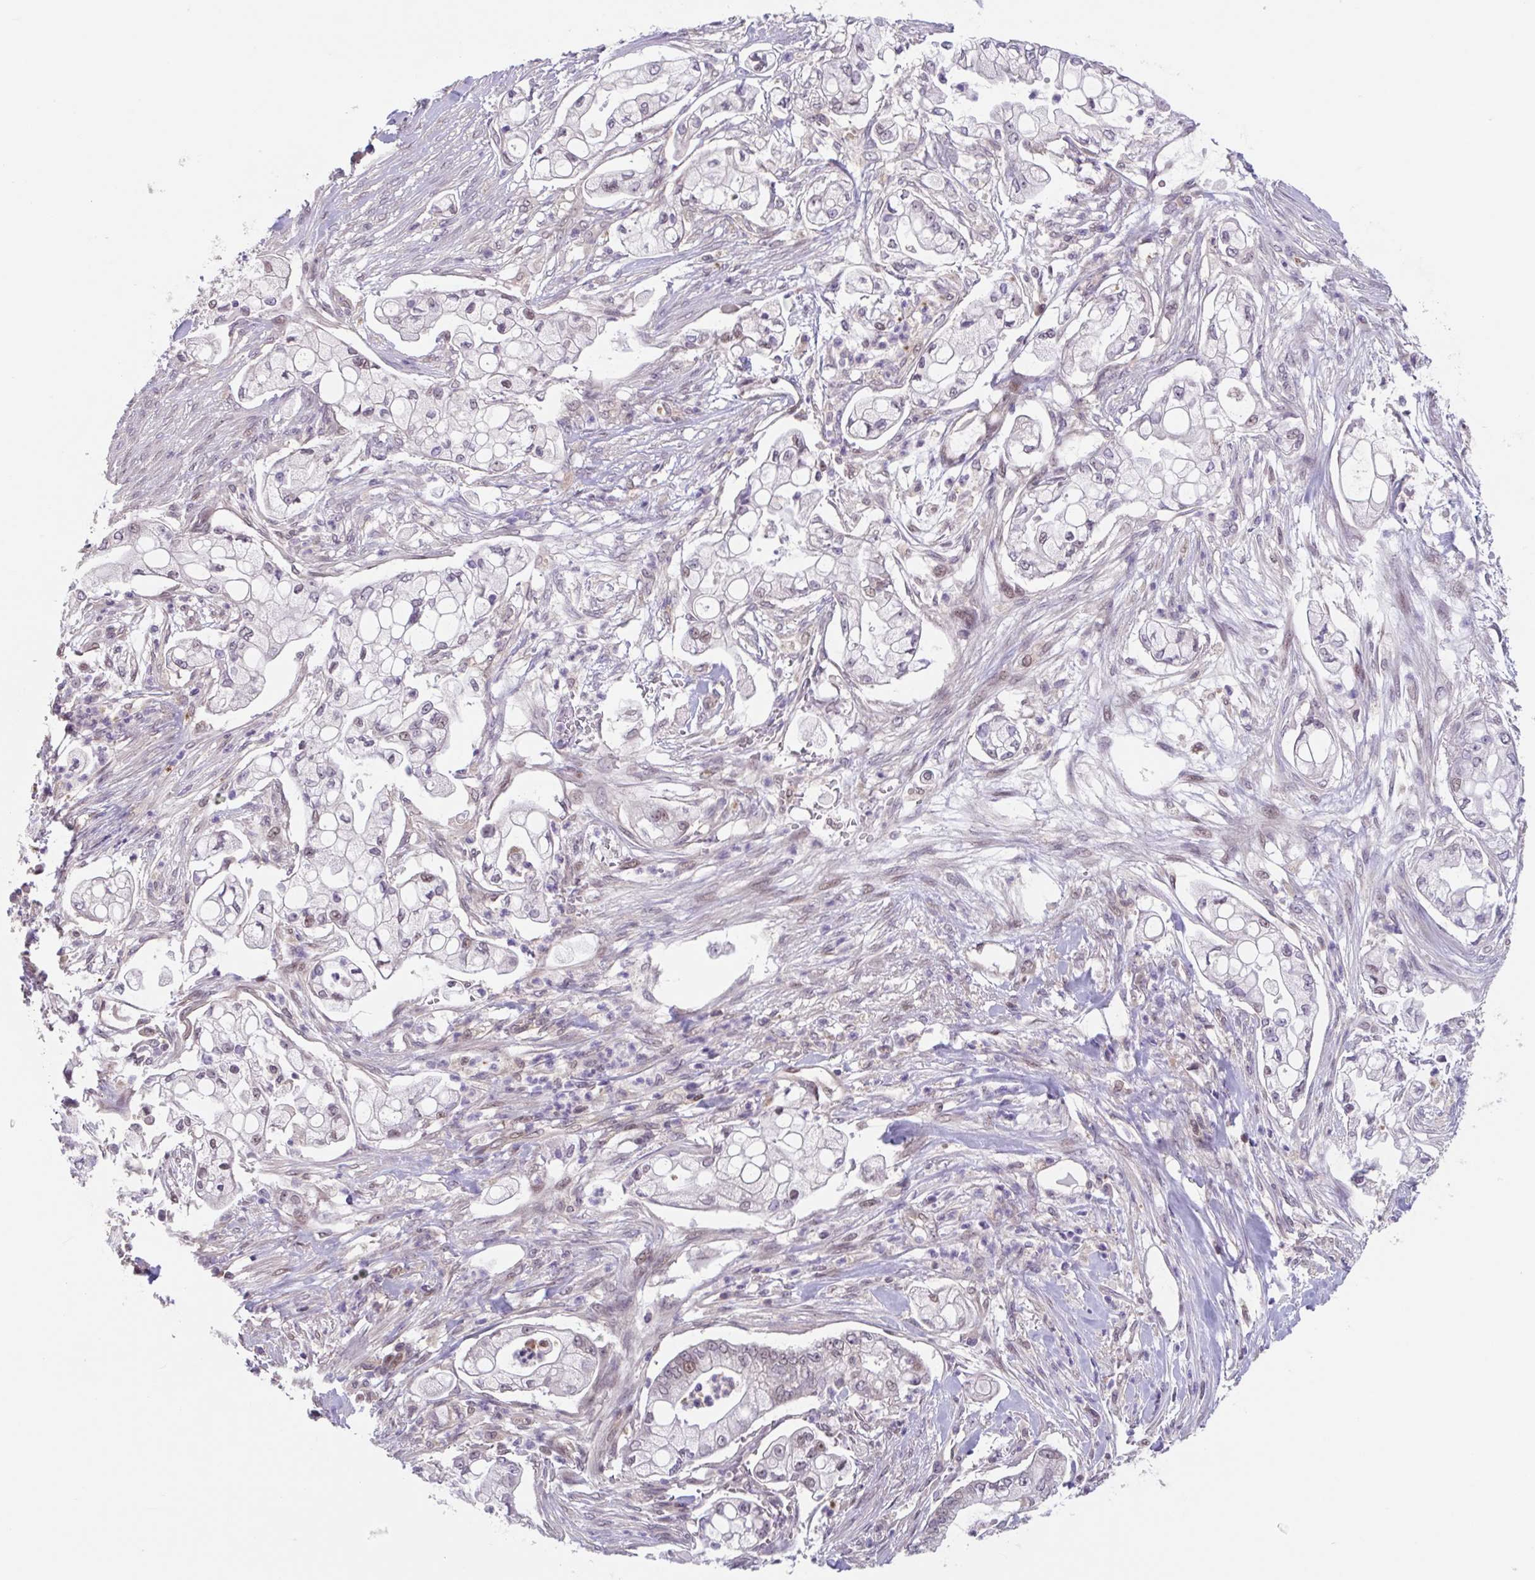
{"staining": {"intensity": "weak", "quantity": "<25%", "location": "nuclear"}, "tissue": "pancreatic cancer", "cell_type": "Tumor cells", "image_type": "cancer", "snomed": [{"axis": "morphology", "description": "Adenocarcinoma, NOS"}, {"axis": "topography", "description": "Pancreas"}], "caption": "The immunohistochemistry (IHC) image has no significant expression in tumor cells of pancreatic adenocarcinoma tissue.", "gene": "RIOK1", "patient": {"sex": "female", "age": 69}}